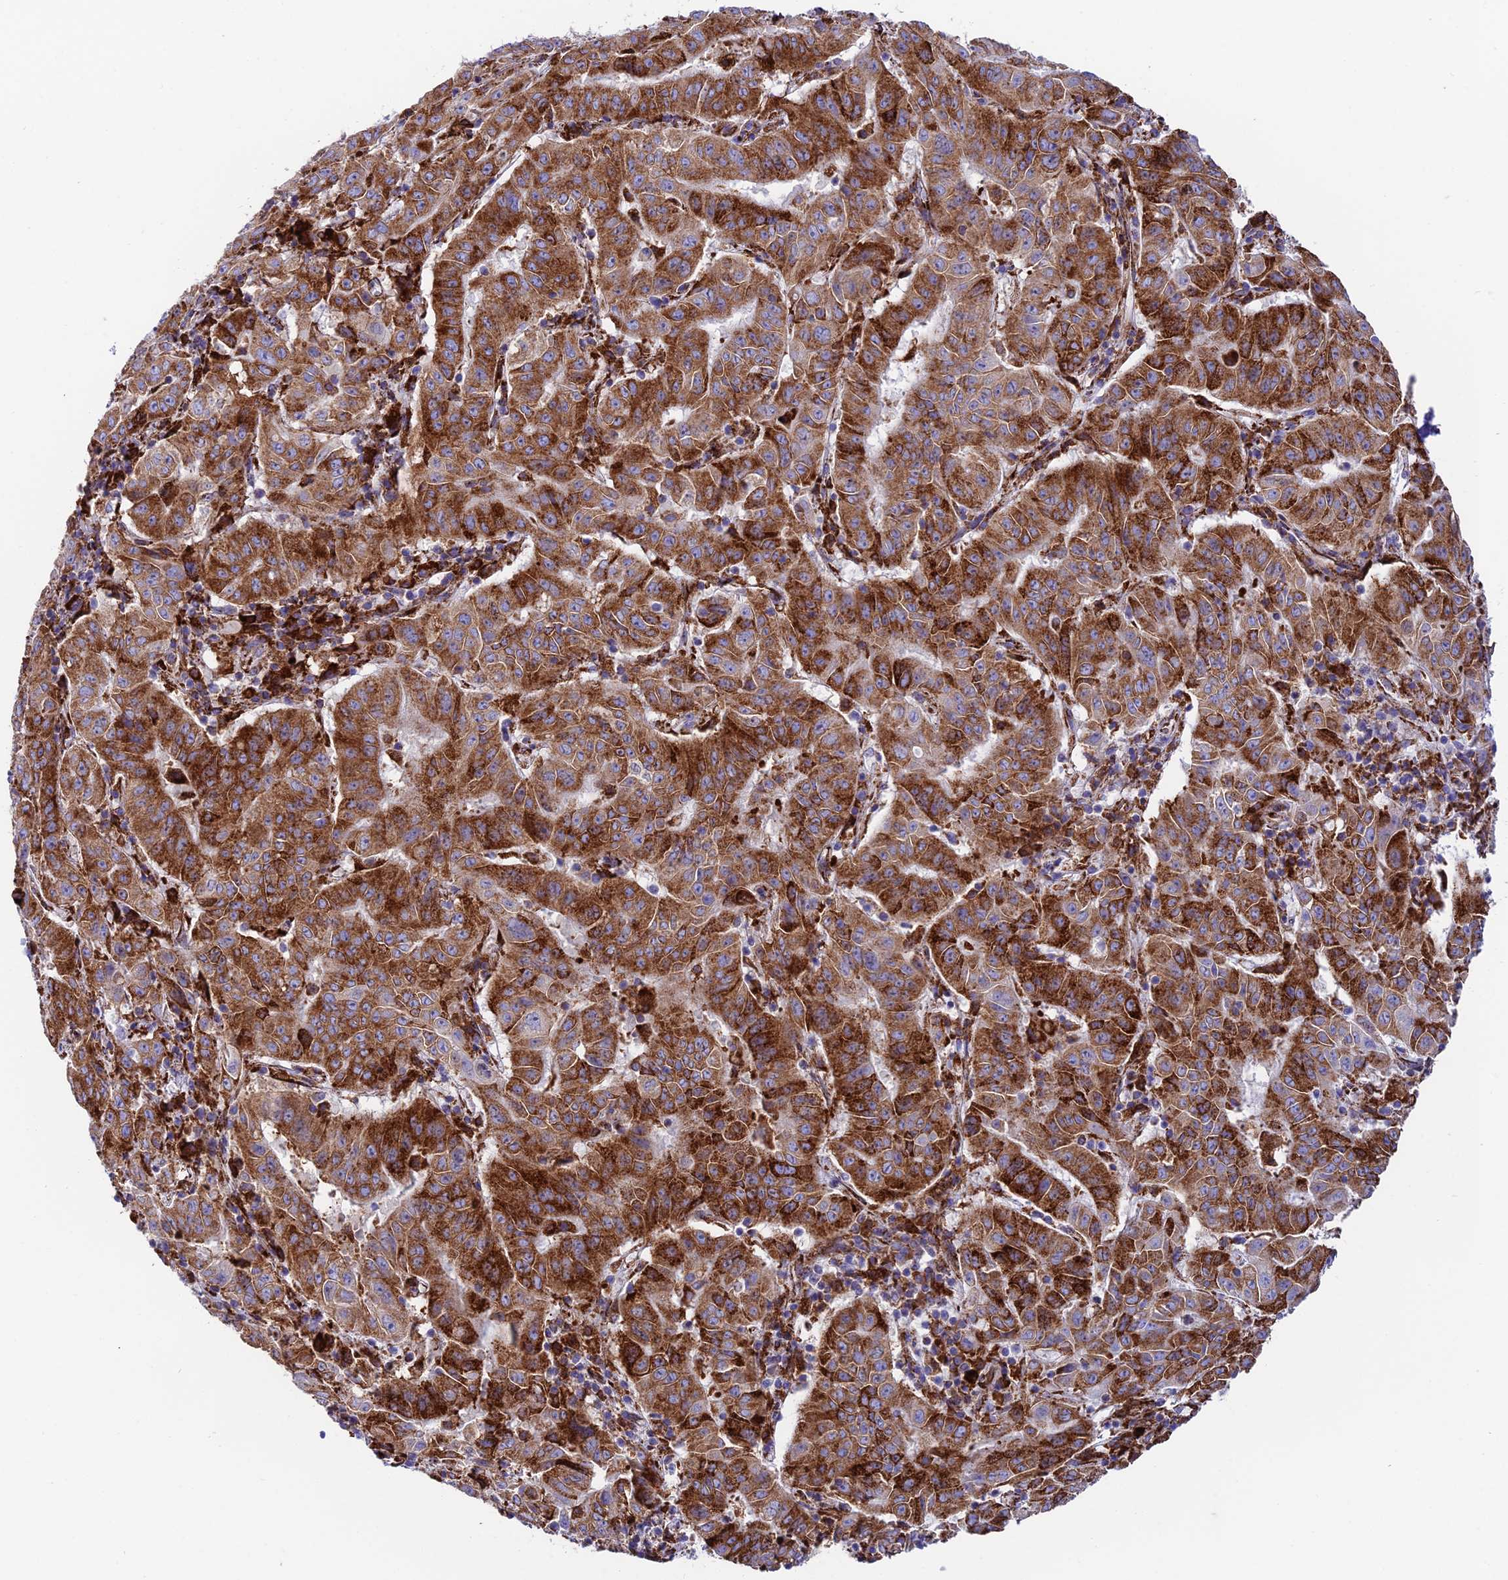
{"staining": {"intensity": "strong", "quantity": ">75%", "location": "cytoplasmic/membranous"}, "tissue": "pancreatic cancer", "cell_type": "Tumor cells", "image_type": "cancer", "snomed": [{"axis": "morphology", "description": "Adenocarcinoma, NOS"}, {"axis": "topography", "description": "Pancreas"}], "caption": "High-power microscopy captured an immunohistochemistry (IHC) image of pancreatic adenocarcinoma, revealing strong cytoplasmic/membranous positivity in about >75% of tumor cells.", "gene": "TUBGCP6", "patient": {"sex": "male", "age": 63}}